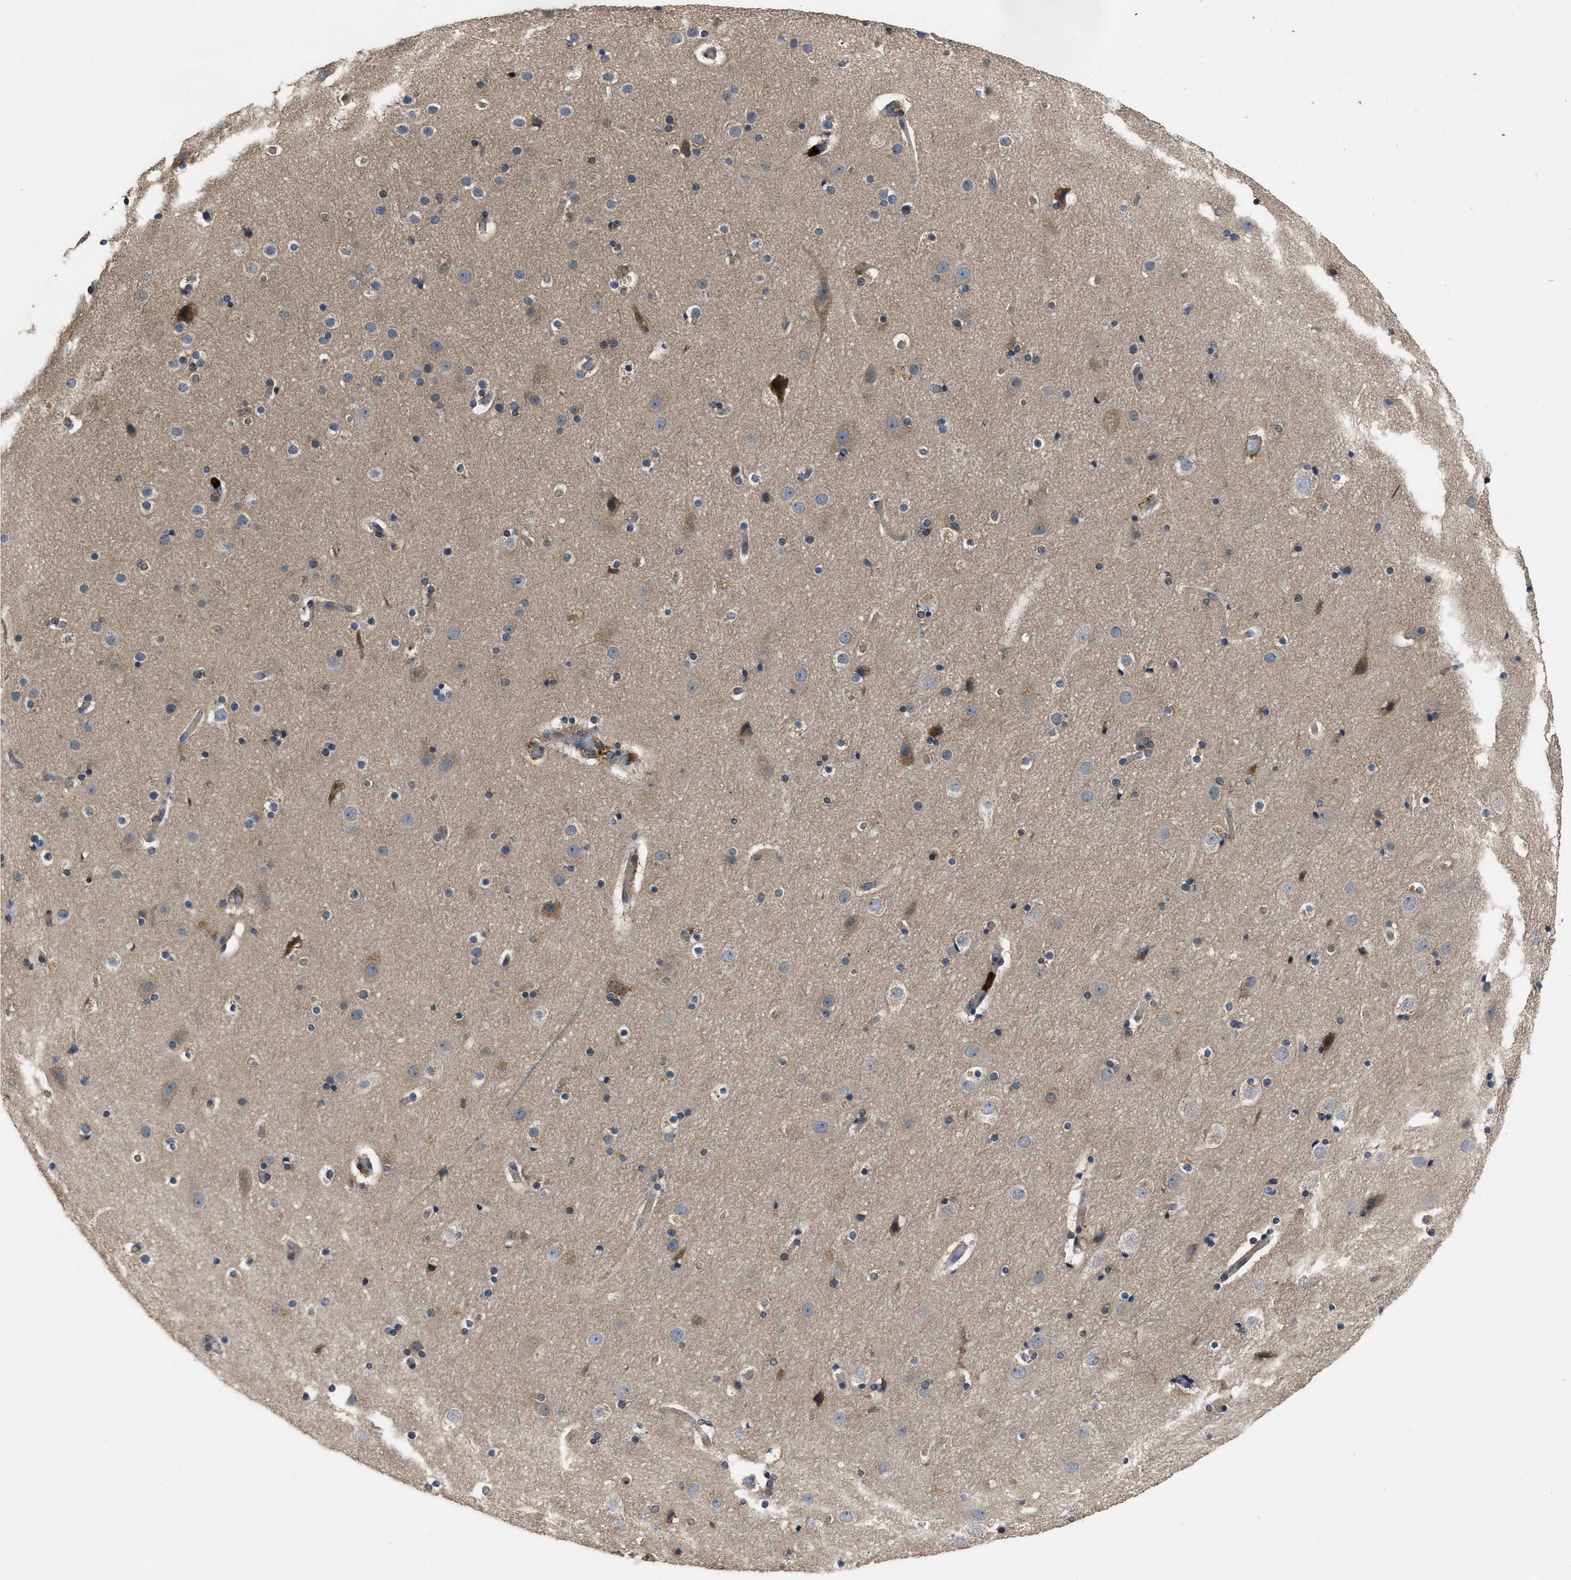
{"staining": {"intensity": "moderate", "quantity": ">75%", "location": "cytoplasmic/membranous"}, "tissue": "cerebral cortex", "cell_type": "Endothelial cells", "image_type": "normal", "snomed": [{"axis": "morphology", "description": "Normal tissue, NOS"}, {"axis": "topography", "description": "Cerebral cortex"}], "caption": "Protein expression analysis of unremarkable cerebral cortex shows moderate cytoplasmic/membranous positivity in about >75% of endothelial cells. The protein of interest is stained brown, and the nuclei are stained in blue (DAB IHC with brightfield microscopy, high magnification).", "gene": "ANGPT1", "patient": {"sex": "male", "age": 57}}